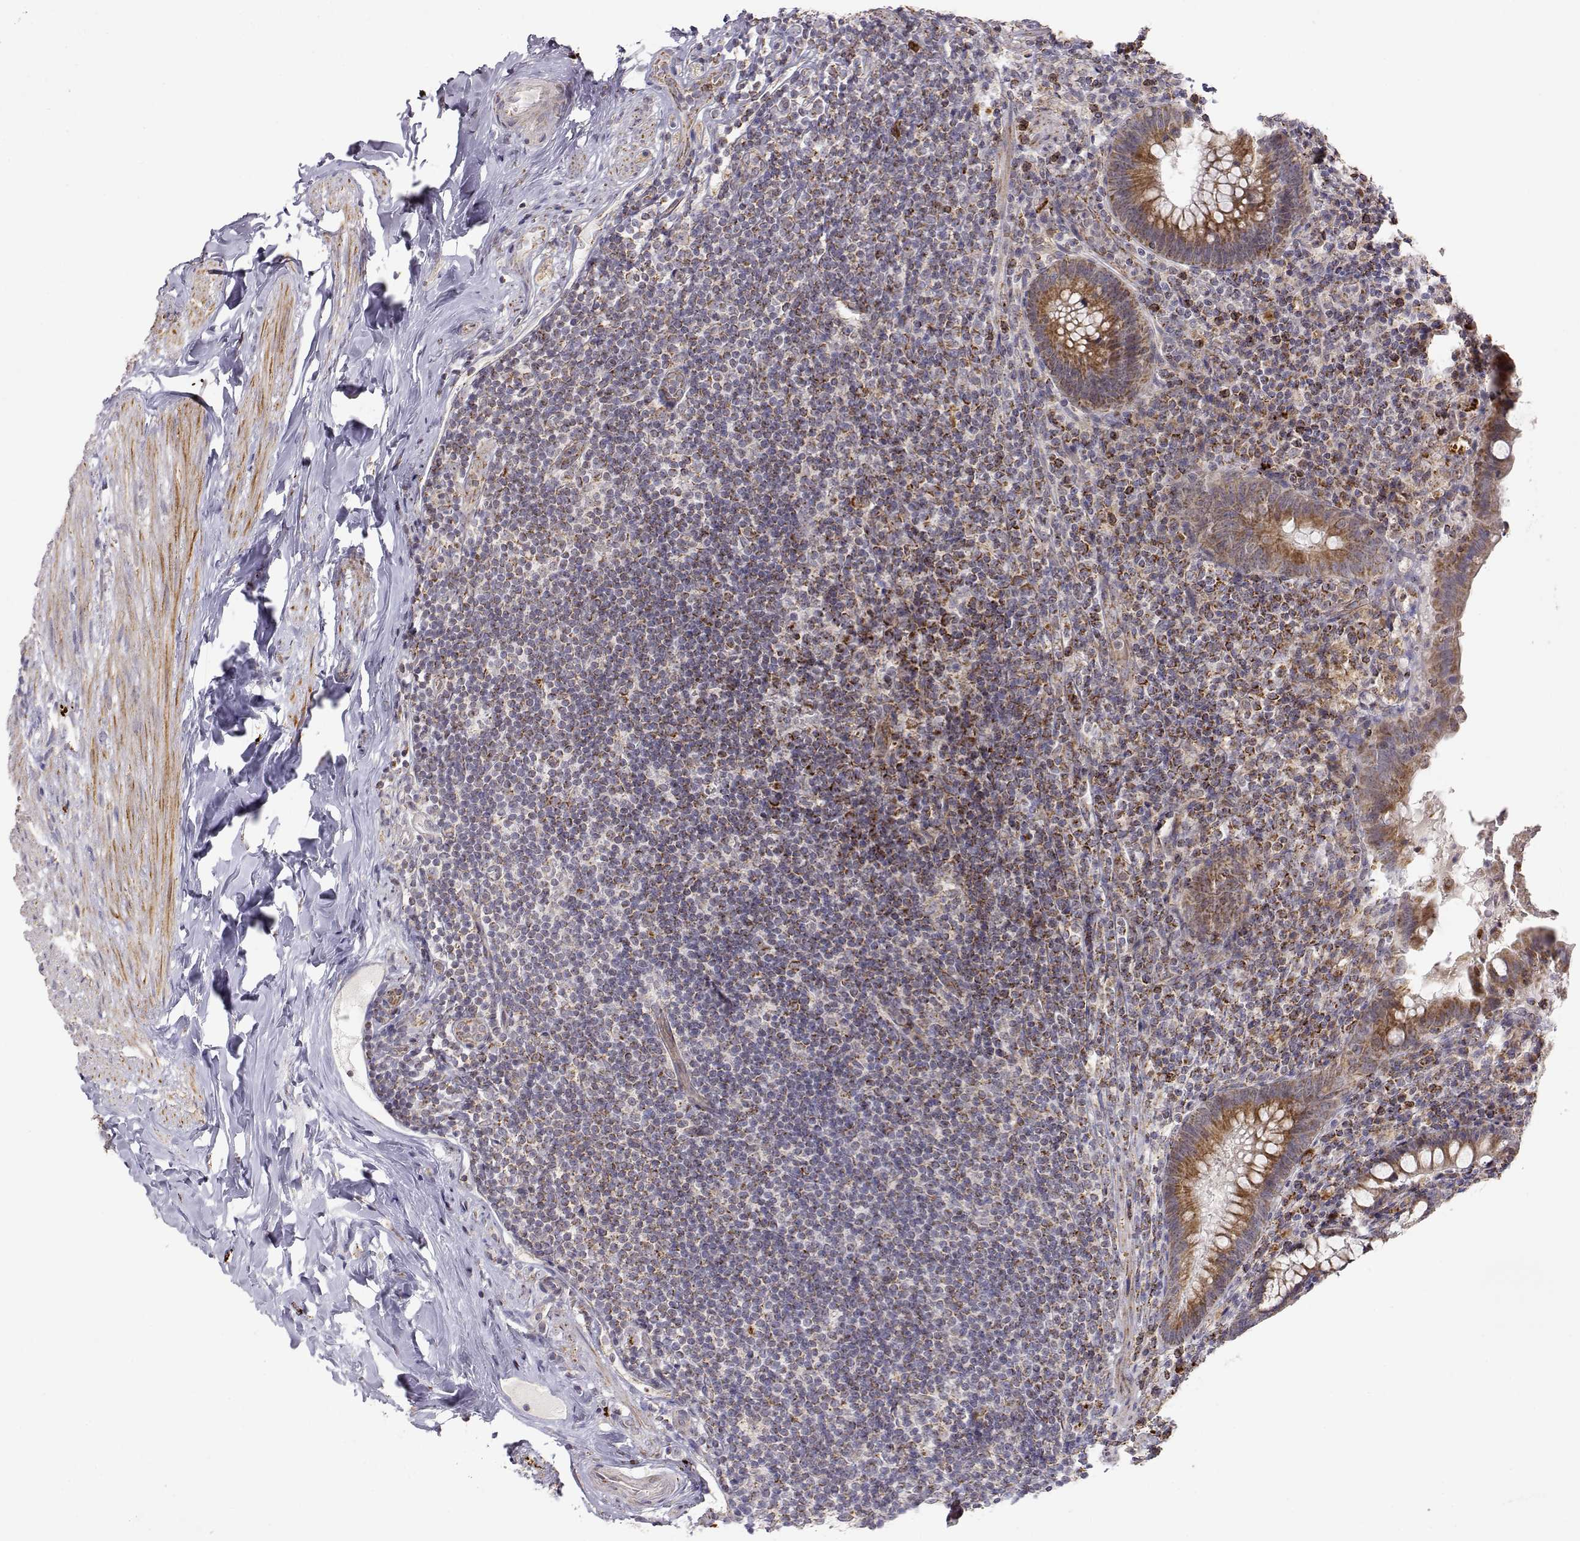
{"staining": {"intensity": "strong", "quantity": ">75%", "location": "cytoplasmic/membranous"}, "tissue": "appendix", "cell_type": "Glandular cells", "image_type": "normal", "snomed": [{"axis": "morphology", "description": "Normal tissue, NOS"}, {"axis": "topography", "description": "Appendix"}], "caption": "Immunohistochemical staining of normal human appendix exhibits strong cytoplasmic/membranous protein expression in approximately >75% of glandular cells.", "gene": "EXOG", "patient": {"sex": "male", "age": 47}}